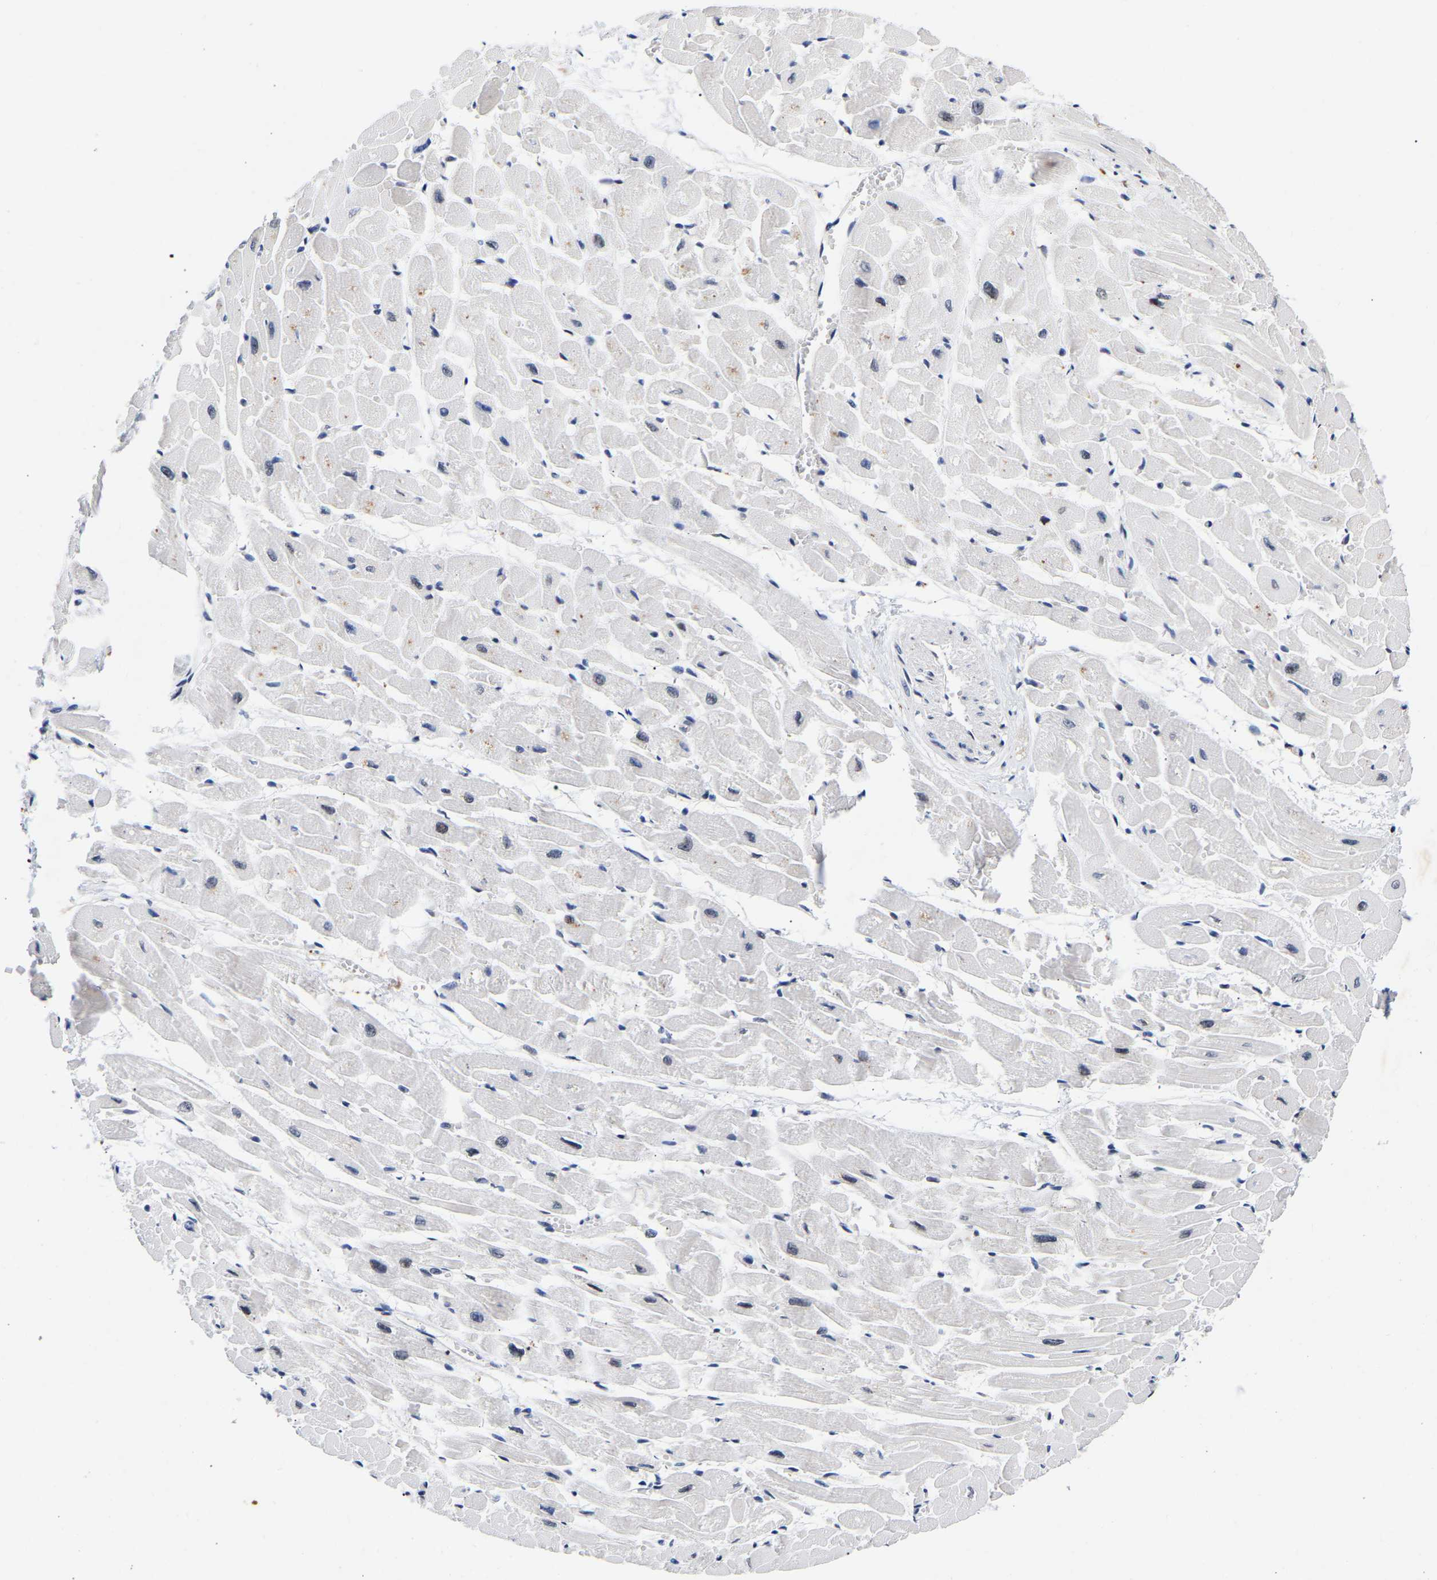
{"staining": {"intensity": "moderate", "quantity": "<25%", "location": "cytoplasmic/membranous"}, "tissue": "heart muscle", "cell_type": "Cardiomyocytes", "image_type": "normal", "snomed": [{"axis": "morphology", "description": "Normal tissue, NOS"}, {"axis": "topography", "description": "Heart"}], "caption": "An image of heart muscle stained for a protein reveals moderate cytoplasmic/membranous brown staining in cardiomyocytes. (DAB IHC, brown staining for protein, blue staining for nuclei).", "gene": "CCDC6", "patient": {"sex": "male", "age": 45}}